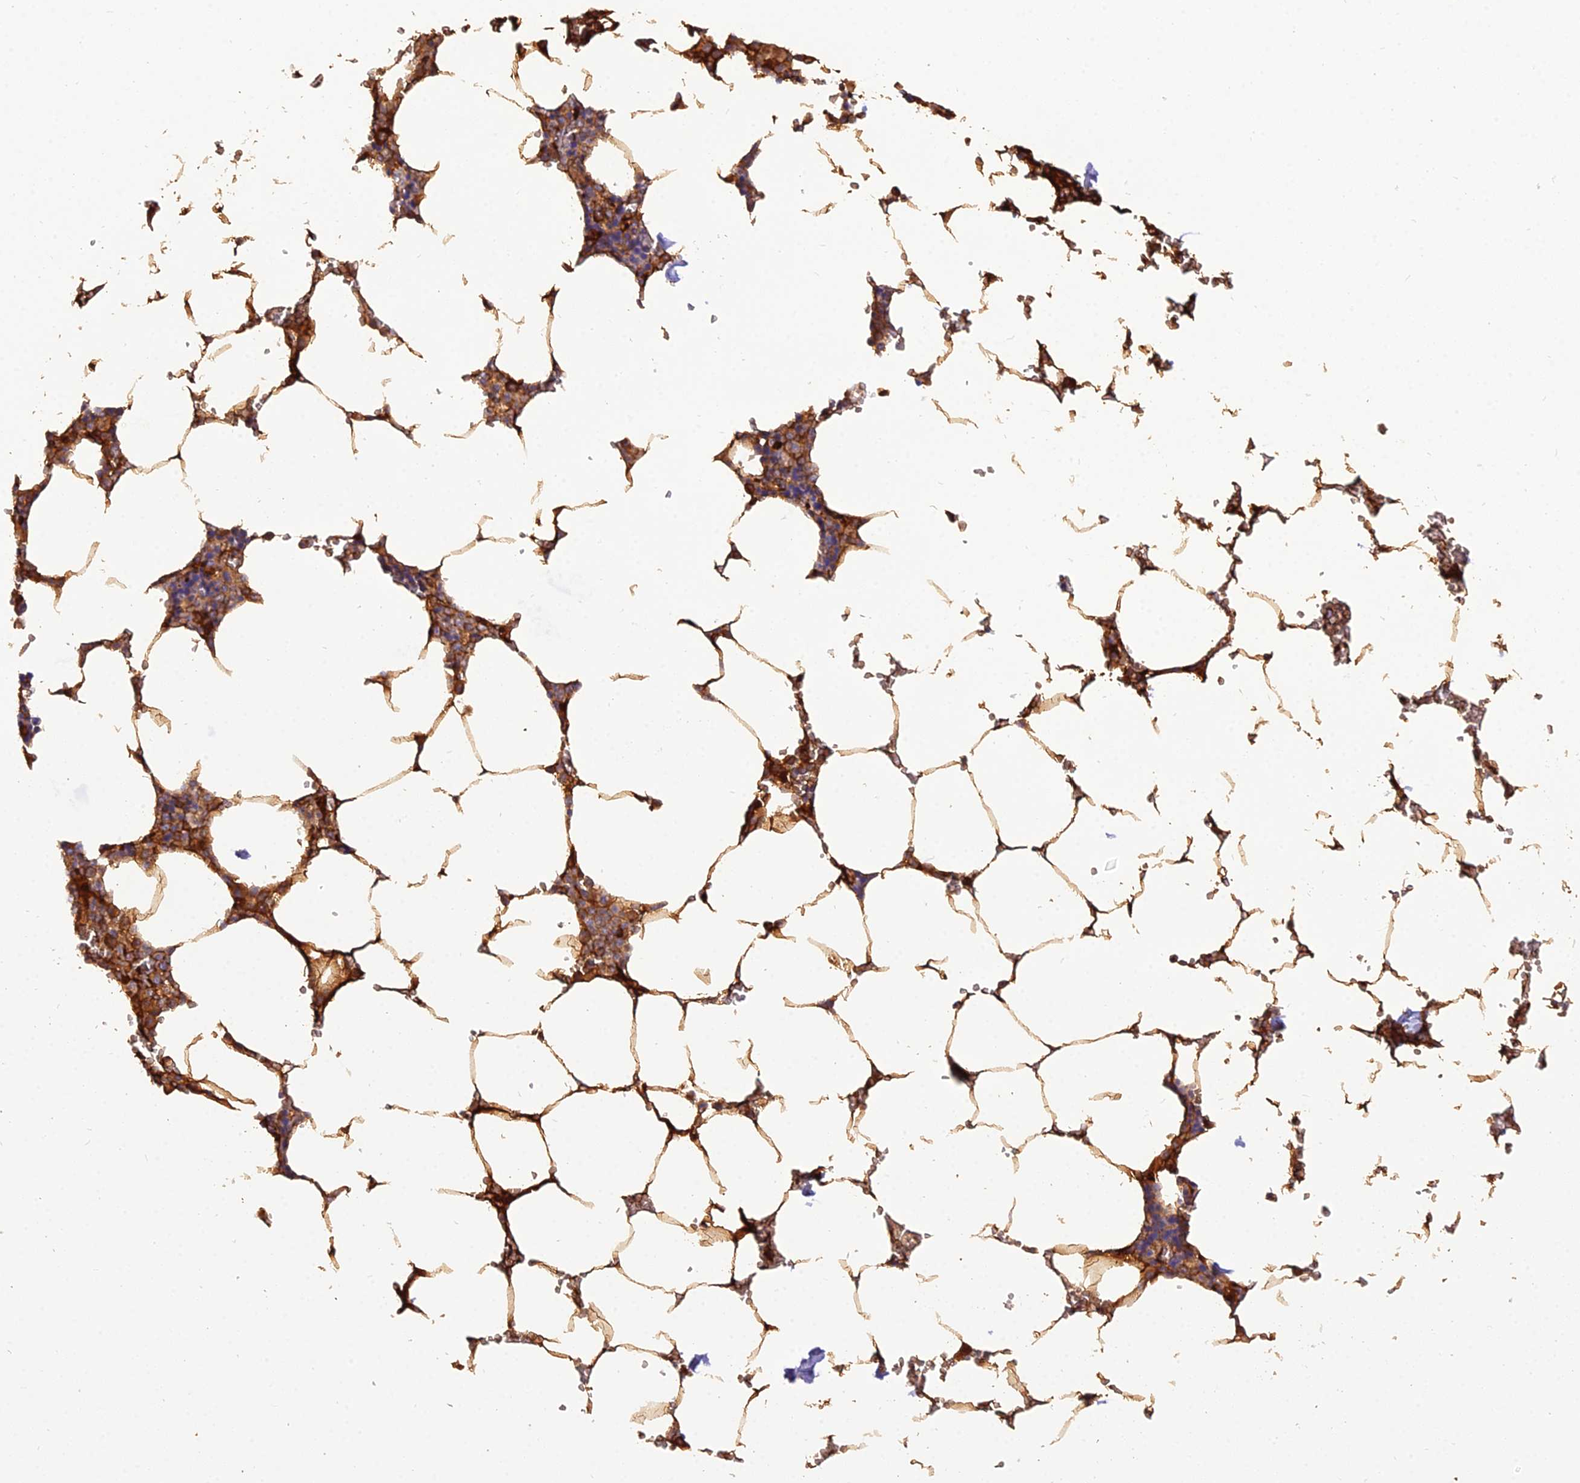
{"staining": {"intensity": "moderate", "quantity": "<25%", "location": "cytoplasmic/membranous"}, "tissue": "bone marrow", "cell_type": "Hematopoietic cells", "image_type": "normal", "snomed": [{"axis": "morphology", "description": "Normal tissue, NOS"}, {"axis": "topography", "description": "Bone marrow"}], "caption": "Protein expression analysis of unremarkable bone marrow reveals moderate cytoplasmic/membranous positivity in about <25% of hematopoietic cells.", "gene": "GPD1", "patient": {"sex": "male", "age": 70}}